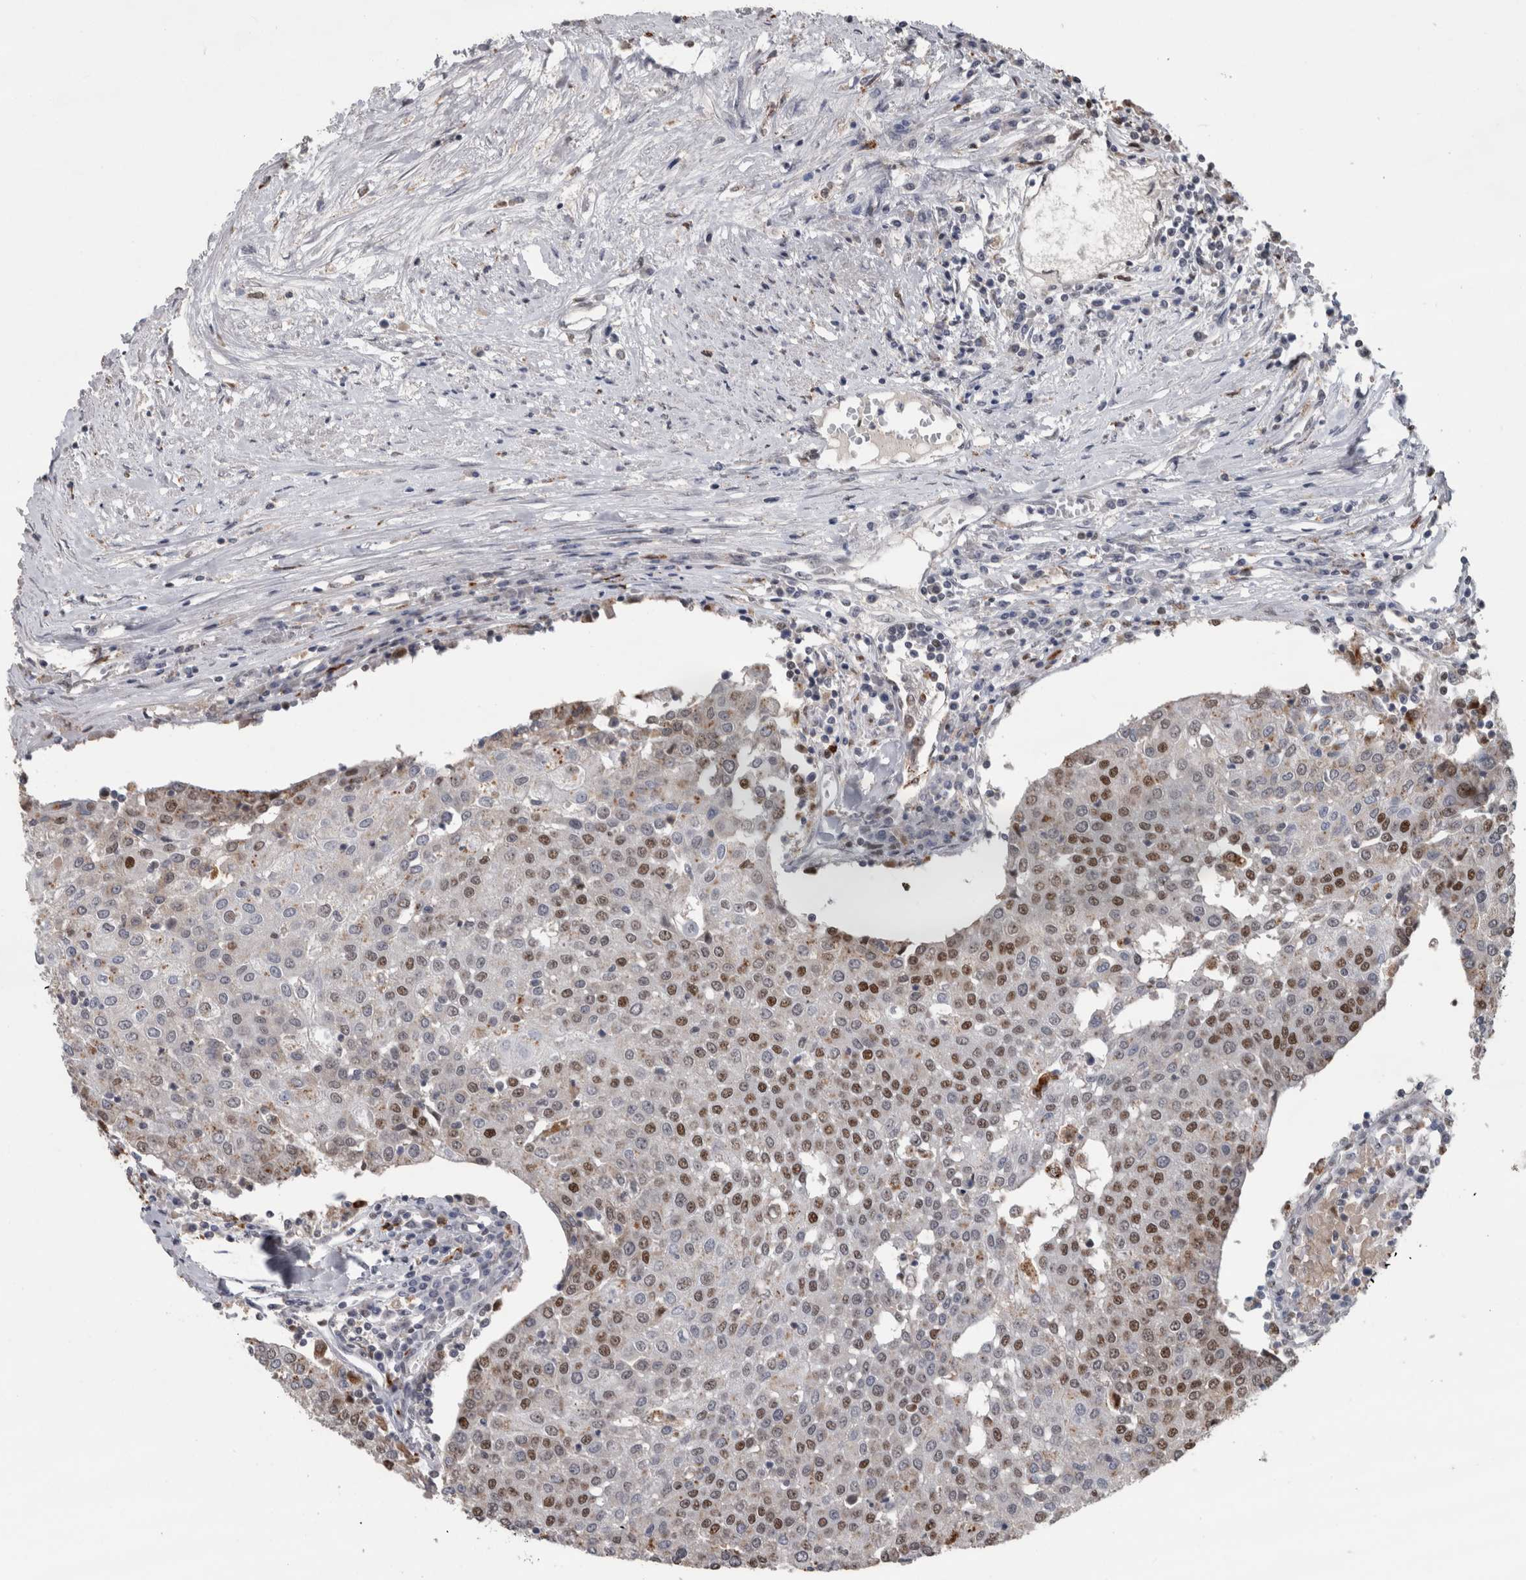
{"staining": {"intensity": "moderate", "quantity": ">75%", "location": "nuclear"}, "tissue": "urothelial cancer", "cell_type": "Tumor cells", "image_type": "cancer", "snomed": [{"axis": "morphology", "description": "Urothelial carcinoma, High grade"}, {"axis": "topography", "description": "Urinary bladder"}], "caption": "Human urothelial cancer stained for a protein (brown) shows moderate nuclear positive staining in about >75% of tumor cells.", "gene": "POLD2", "patient": {"sex": "female", "age": 85}}